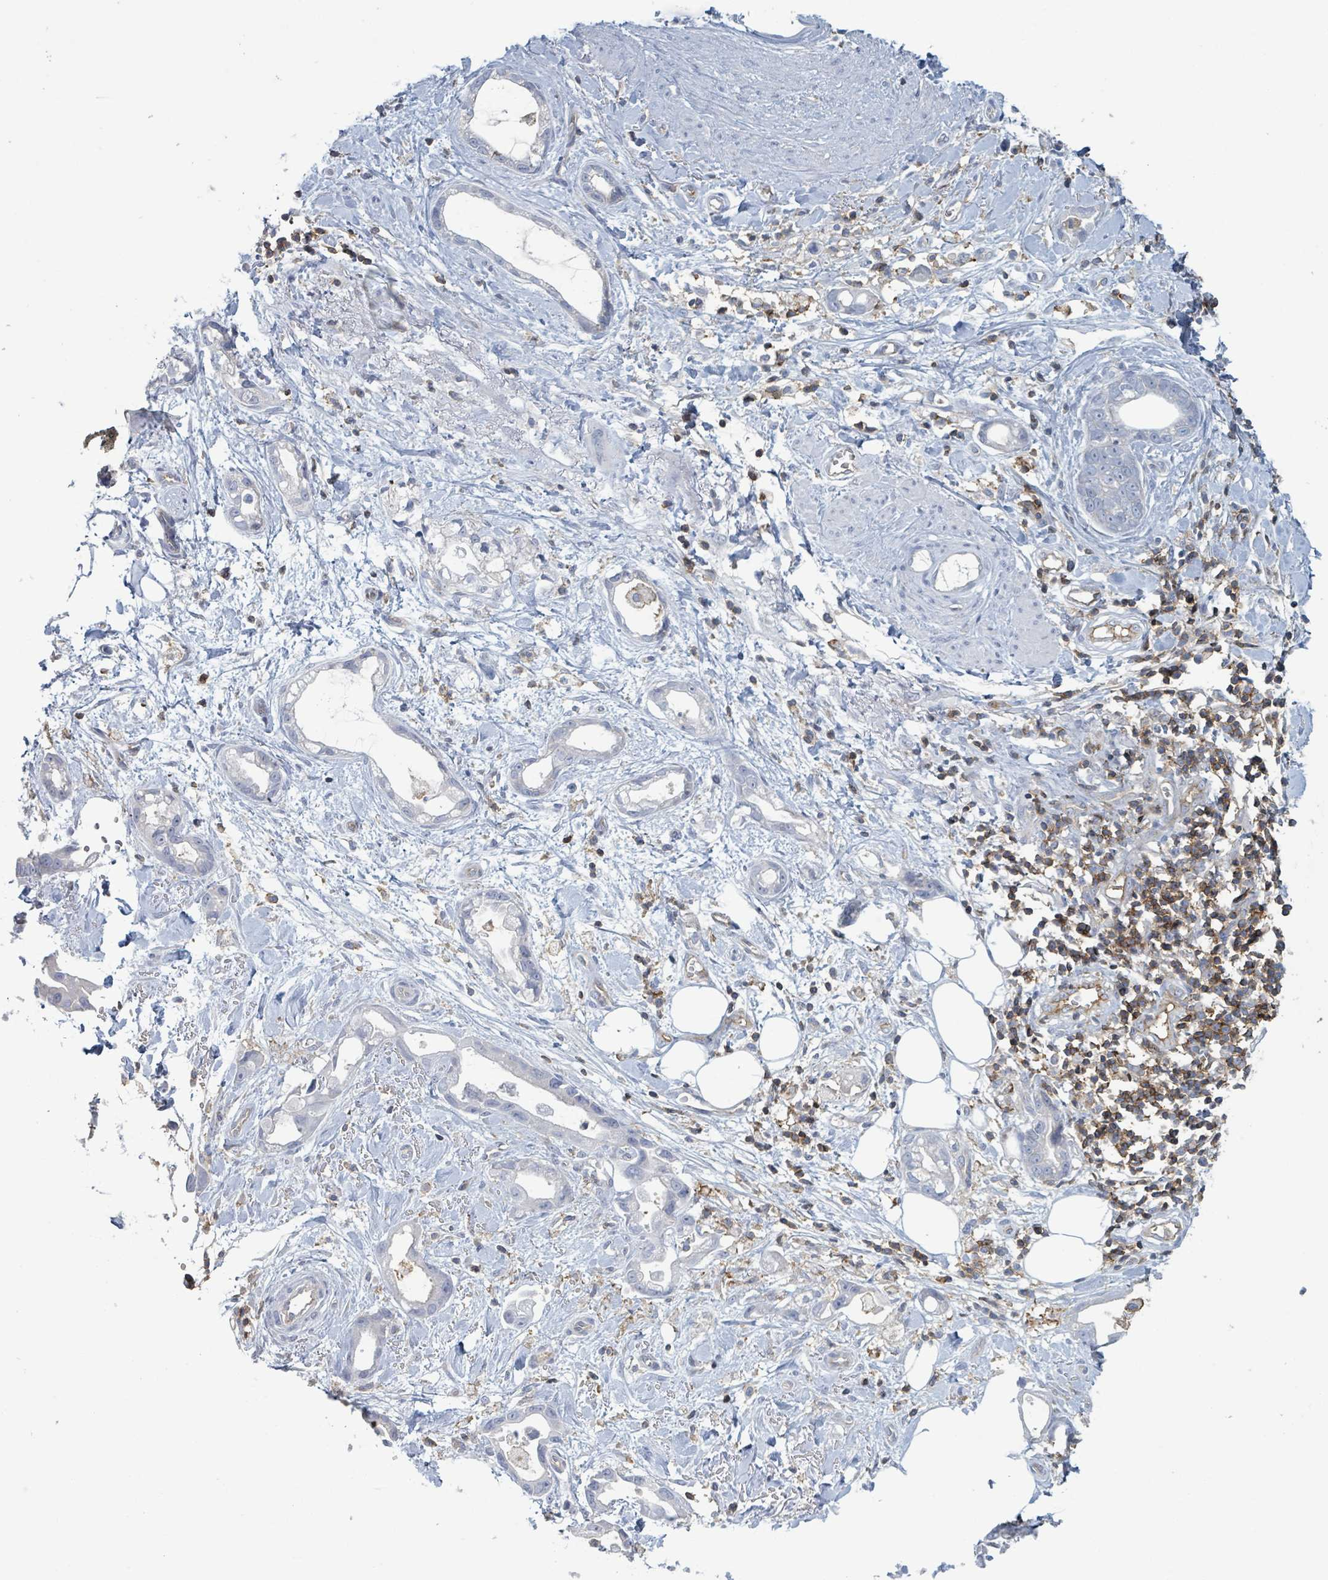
{"staining": {"intensity": "negative", "quantity": "none", "location": "none"}, "tissue": "stomach cancer", "cell_type": "Tumor cells", "image_type": "cancer", "snomed": [{"axis": "morphology", "description": "Adenocarcinoma, NOS"}, {"axis": "topography", "description": "Stomach"}], "caption": "IHC photomicrograph of neoplastic tissue: human adenocarcinoma (stomach) stained with DAB (3,3'-diaminobenzidine) shows no significant protein expression in tumor cells. (DAB immunohistochemistry visualized using brightfield microscopy, high magnification).", "gene": "TNFRSF14", "patient": {"sex": "male", "age": 55}}